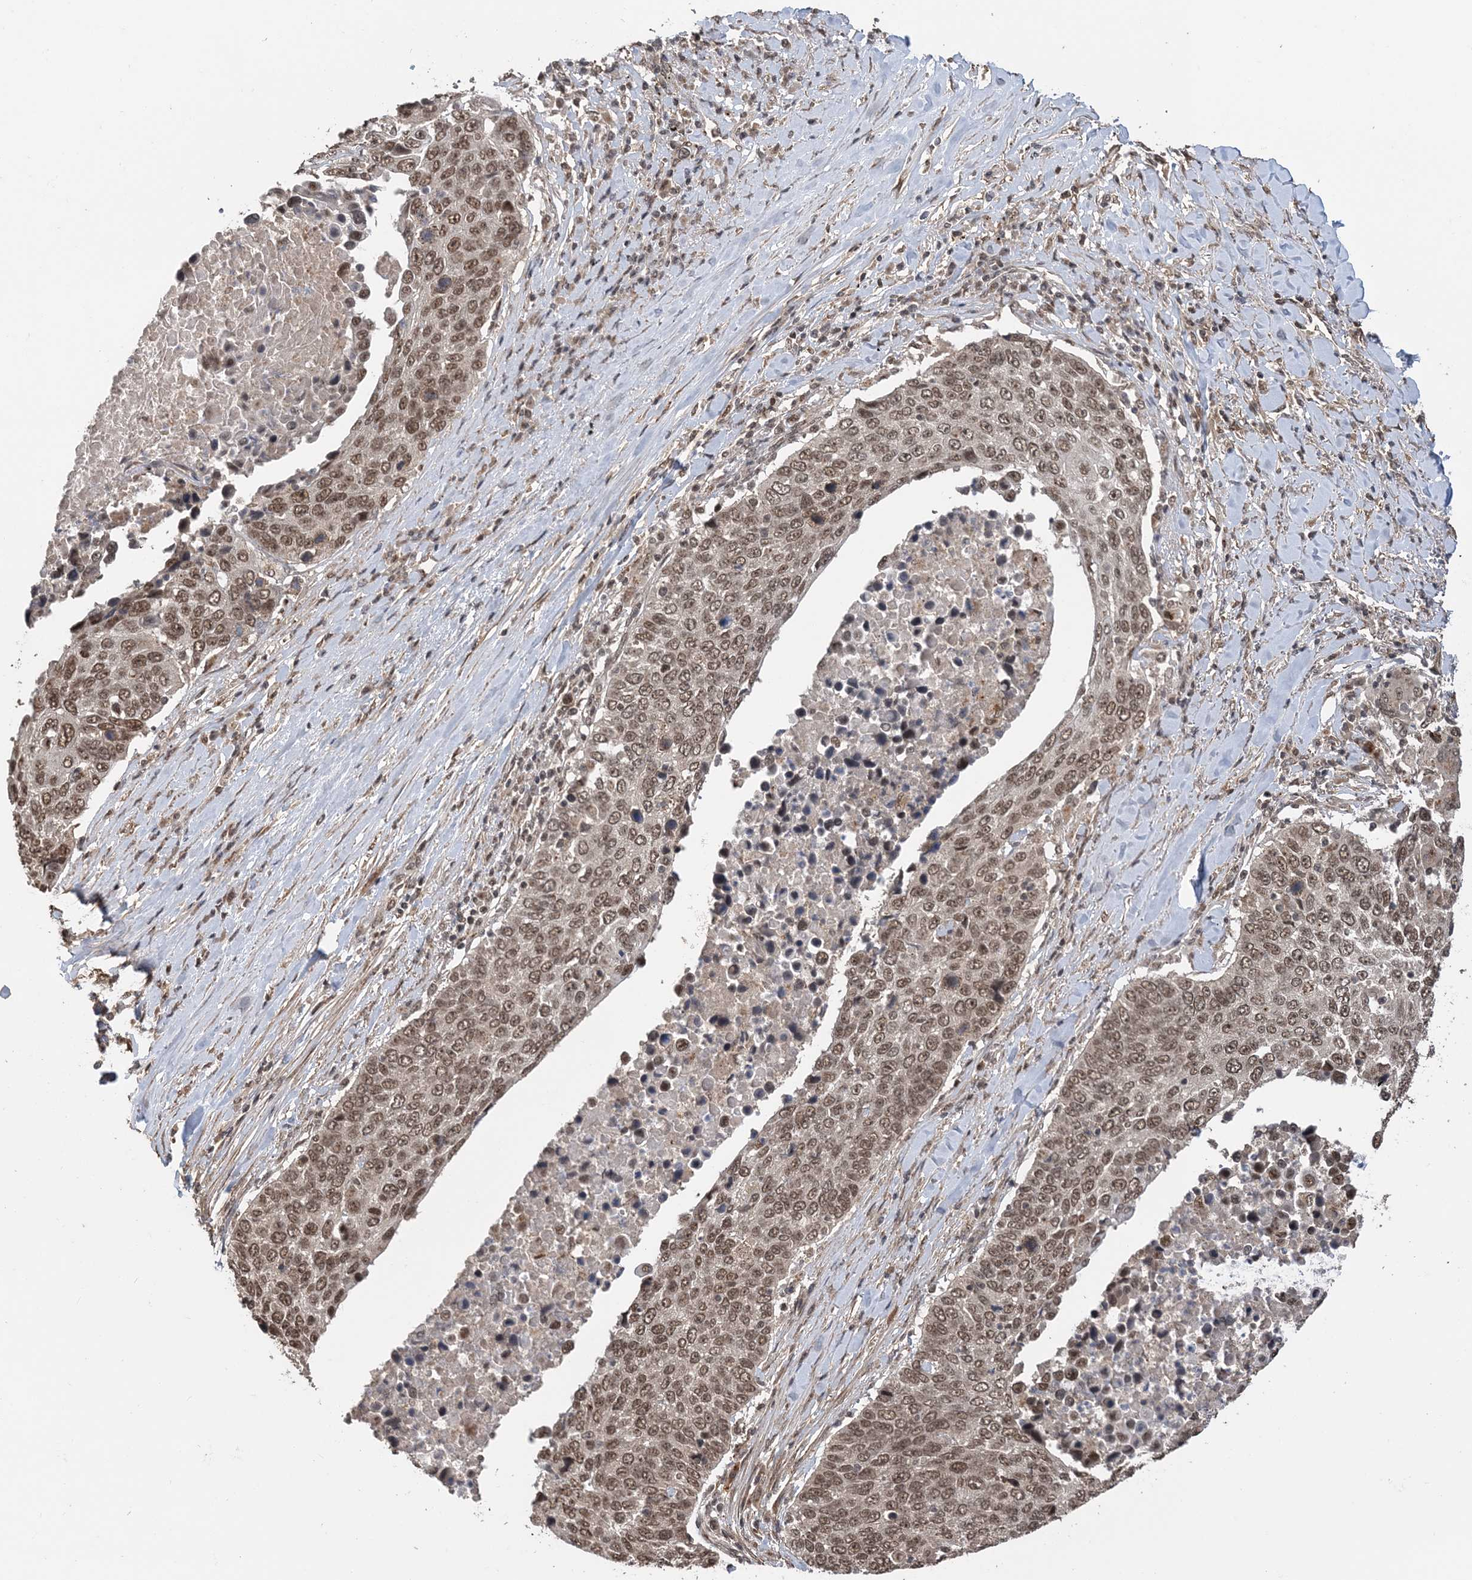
{"staining": {"intensity": "moderate", "quantity": ">75%", "location": "nuclear"}, "tissue": "lung cancer", "cell_type": "Tumor cells", "image_type": "cancer", "snomed": [{"axis": "morphology", "description": "Squamous cell carcinoma, NOS"}, {"axis": "topography", "description": "Lung"}], "caption": "This is an image of IHC staining of squamous cell carcinoma (lung), which shows moderate positivity in the nuclear of tumor cells.", "gene": "TSHZ2", "patient": {"sex": "male", "age": 66}}